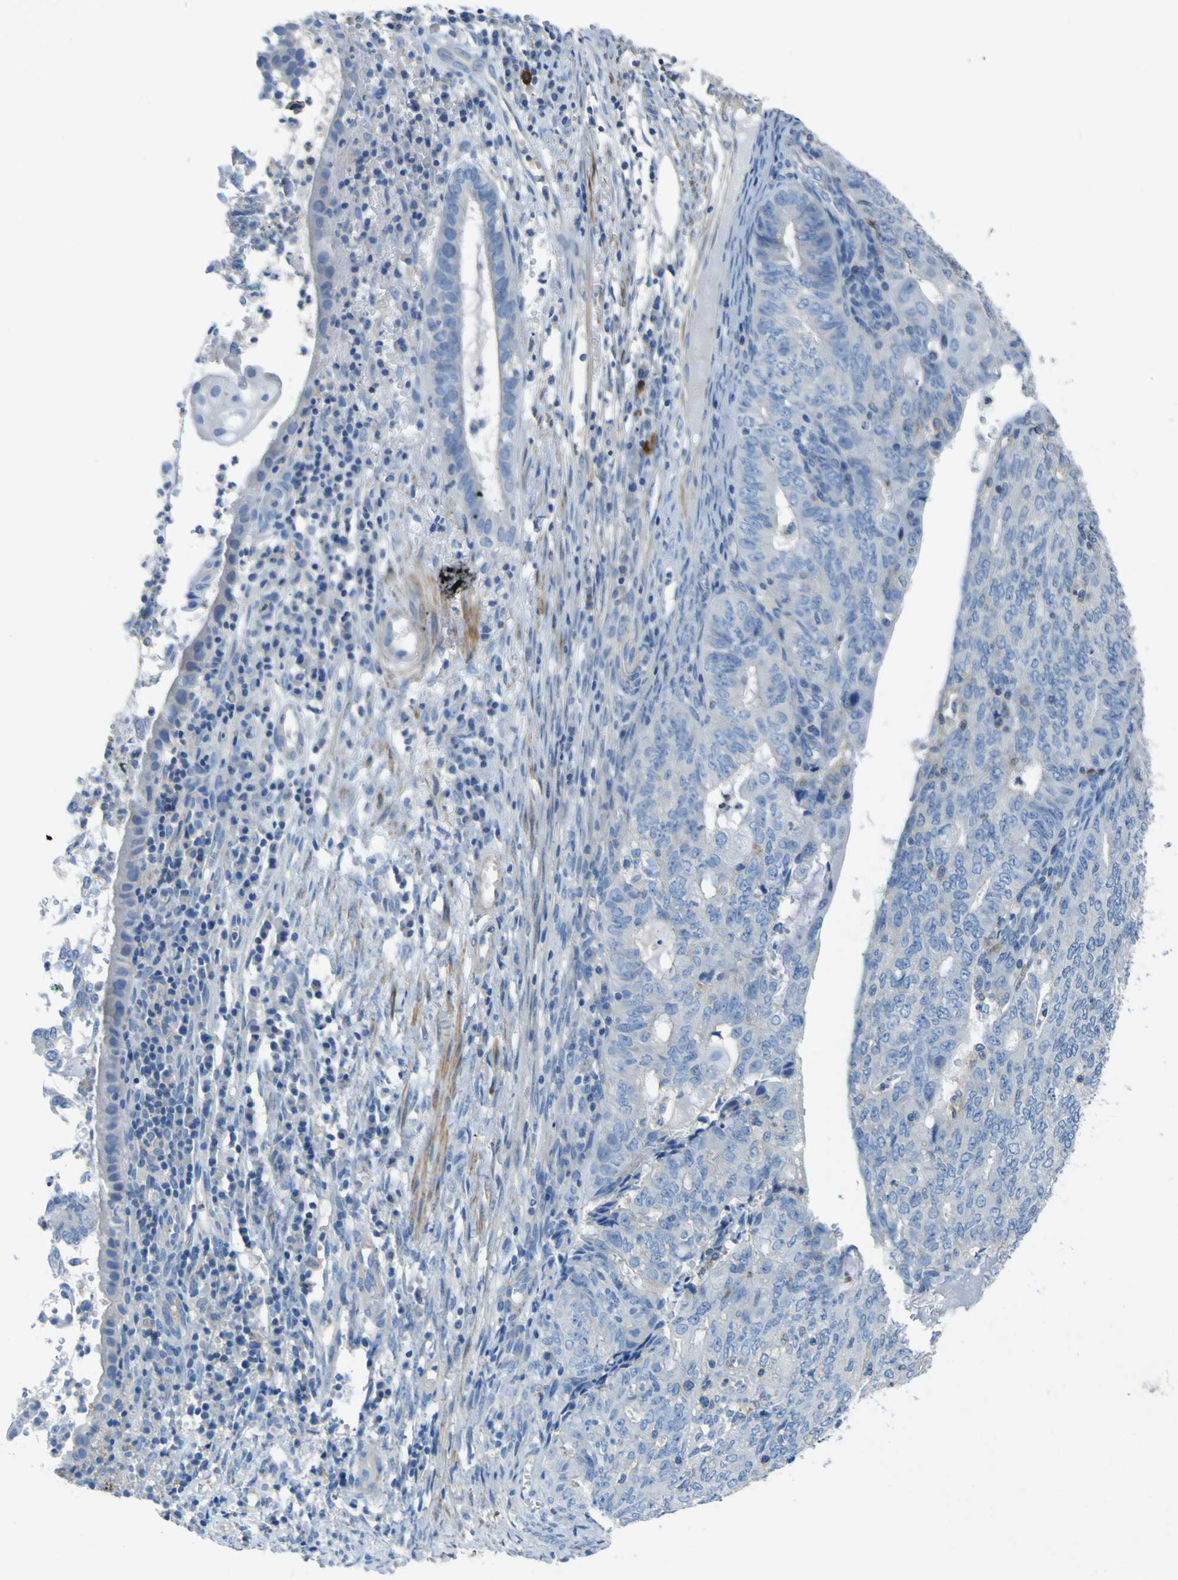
{"staining": {"intensity": "negative", "quantity": "none", "location": "none"}, "tissue": "endometrial cancer", "cell_type": "Tumor cells", "image_type": "cancer", "snomed": [{"axis": "morphology", "description": "Adenocarcinoma, NOS"}, {"axis": "topography", "description": "Endometrium"}], "caption": "Immunohistochemistry (IHC) of human endometrial adenocarcinoma reveals no staining in tumor cells. (Brightfield microscopy of DAB (3,3'-diaminobenzidine) immunohistochemistry at high magnification).", "gene": "OGN", "patient": {"sex": "female", "age": 32}}